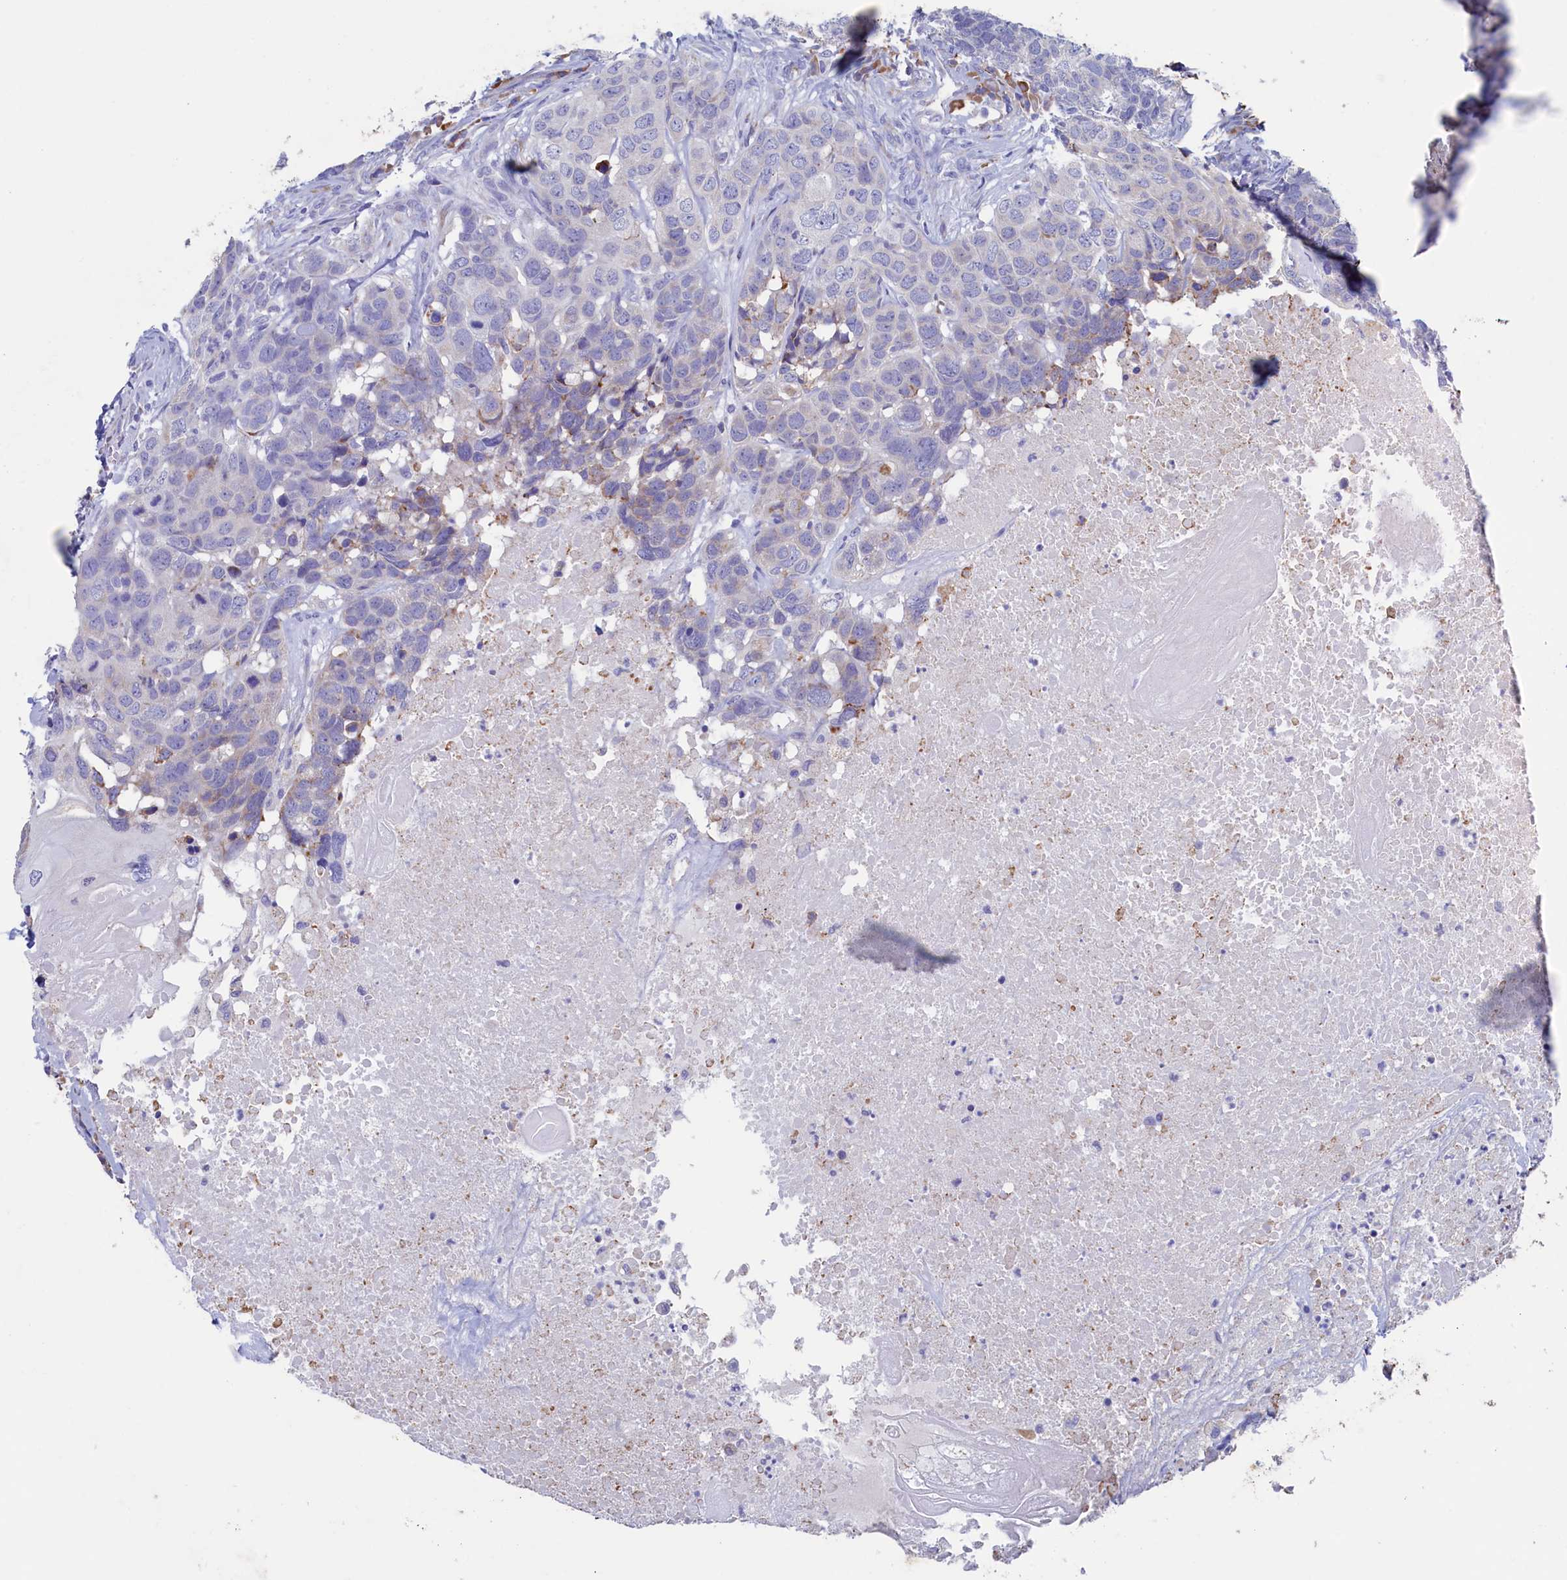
{"staining": {"intensity": "negative", "quantity": "none", "location": "none"}, "tissue": "head and neck cancer", "cell_type": "Tumor cells", "image_type": "cancer", "snomed": [{"axis": "morphology", "description": "Squamous cell carcinoma, NOS"}, {"axis": "topography", "description": "Head-Neck"}], "caption": "DAB immunohistochemical staining of head and neck cancer exhibits no significant staining in tumor cells.", "gene": "CBLIF", "patient": {"sex": "male", "age": 66}}